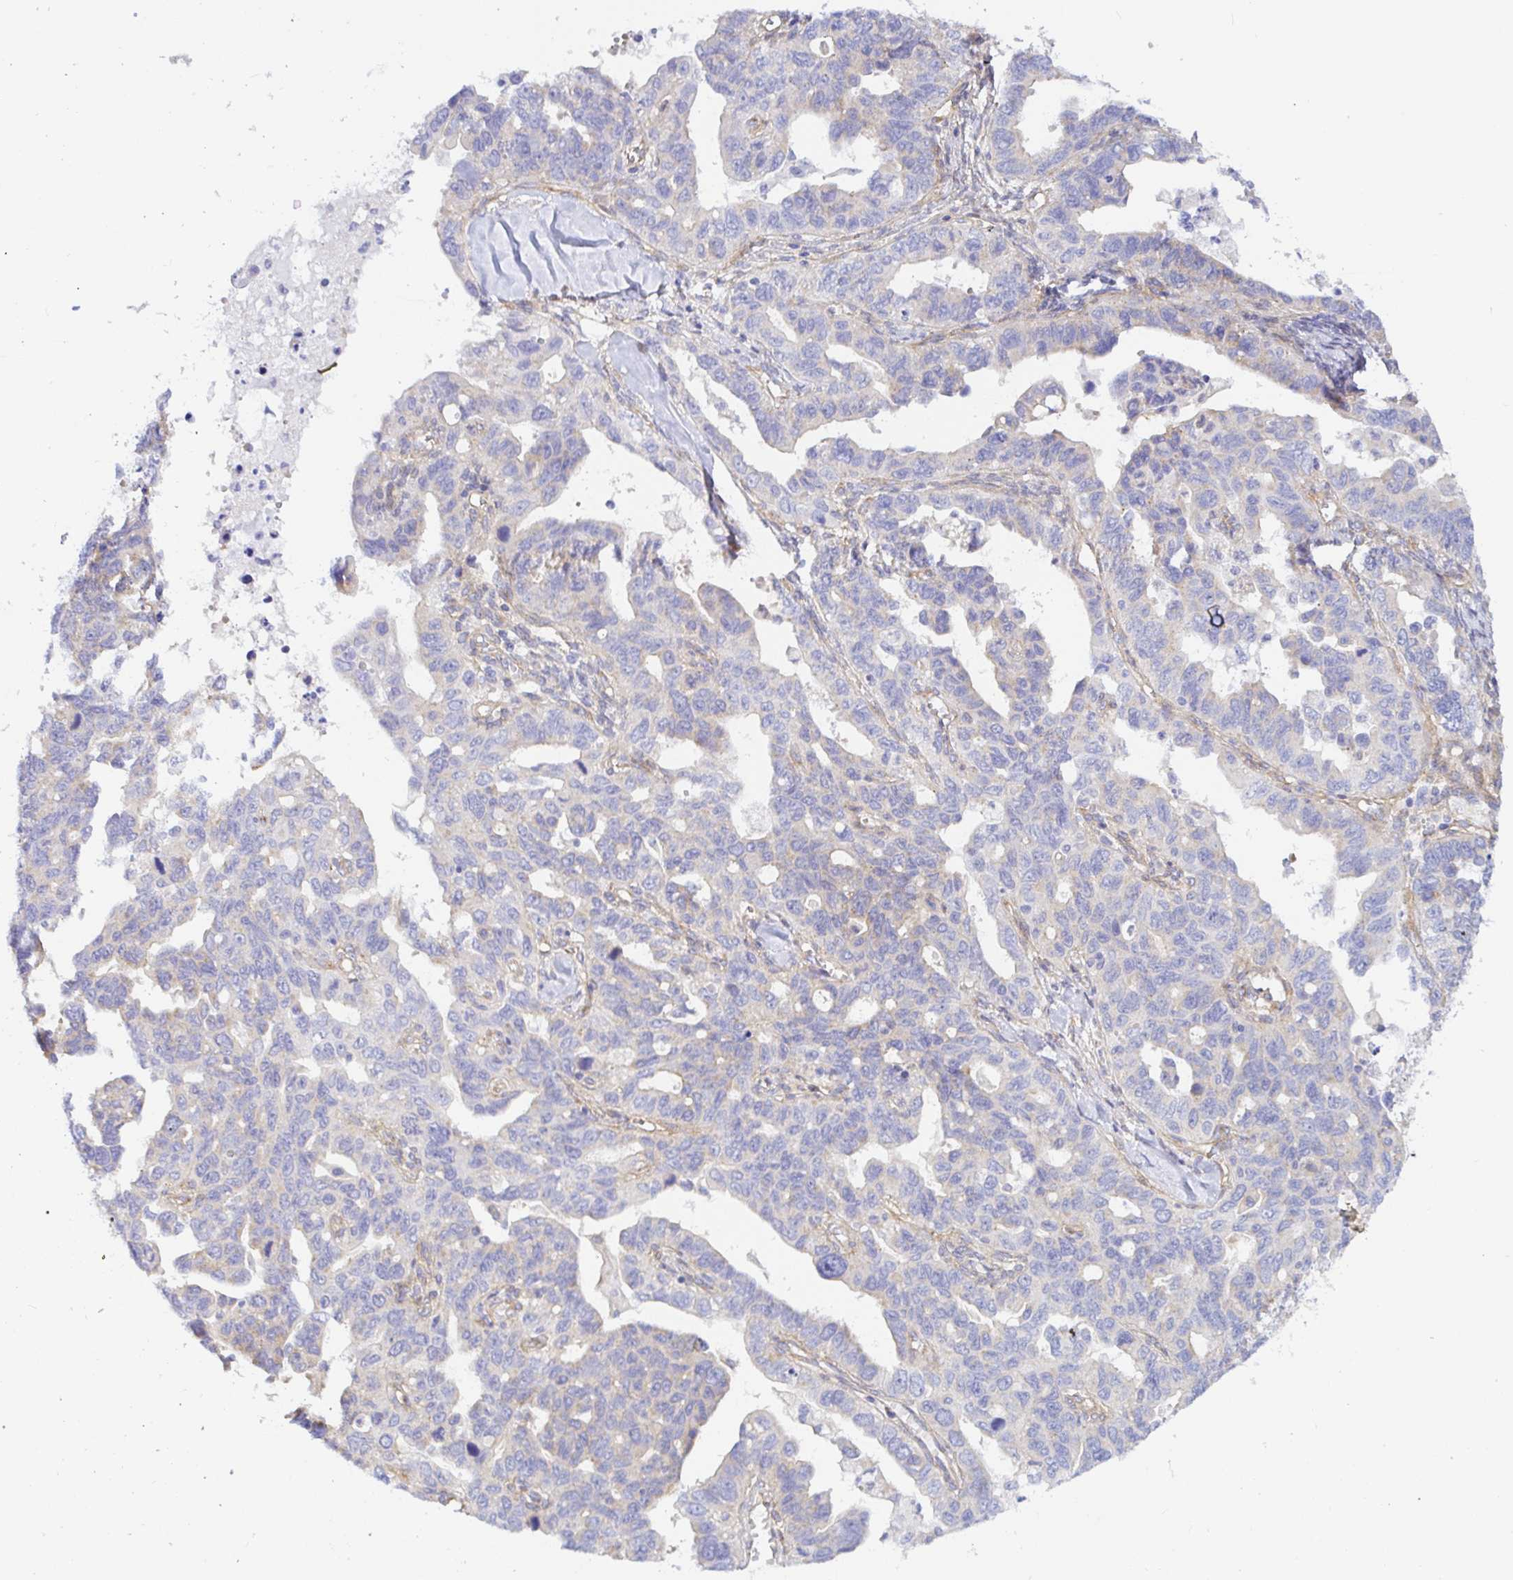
{"staining": {"intensity": "weak", "quantity": "<25%", "location": "cytoplasmic/membranous"}, "tissue": "ovarian cancer", "cell_type": "Tumor cells", "image_type": "cancer", "snomed": [{"axis": "morphology", "description": "Cystadenocarcinoma, serous, NOS"}, {"axis": "topography", "description": "Ovary"}], "caption": "This is an immunohistochemistry (IHC) micrograph of human ovarian cancer (serous cystadenocarcinoma). There is no positivity in tumor cells.", "gene": "ARL4D", "patient": {"sex": "female", "age": 69}}